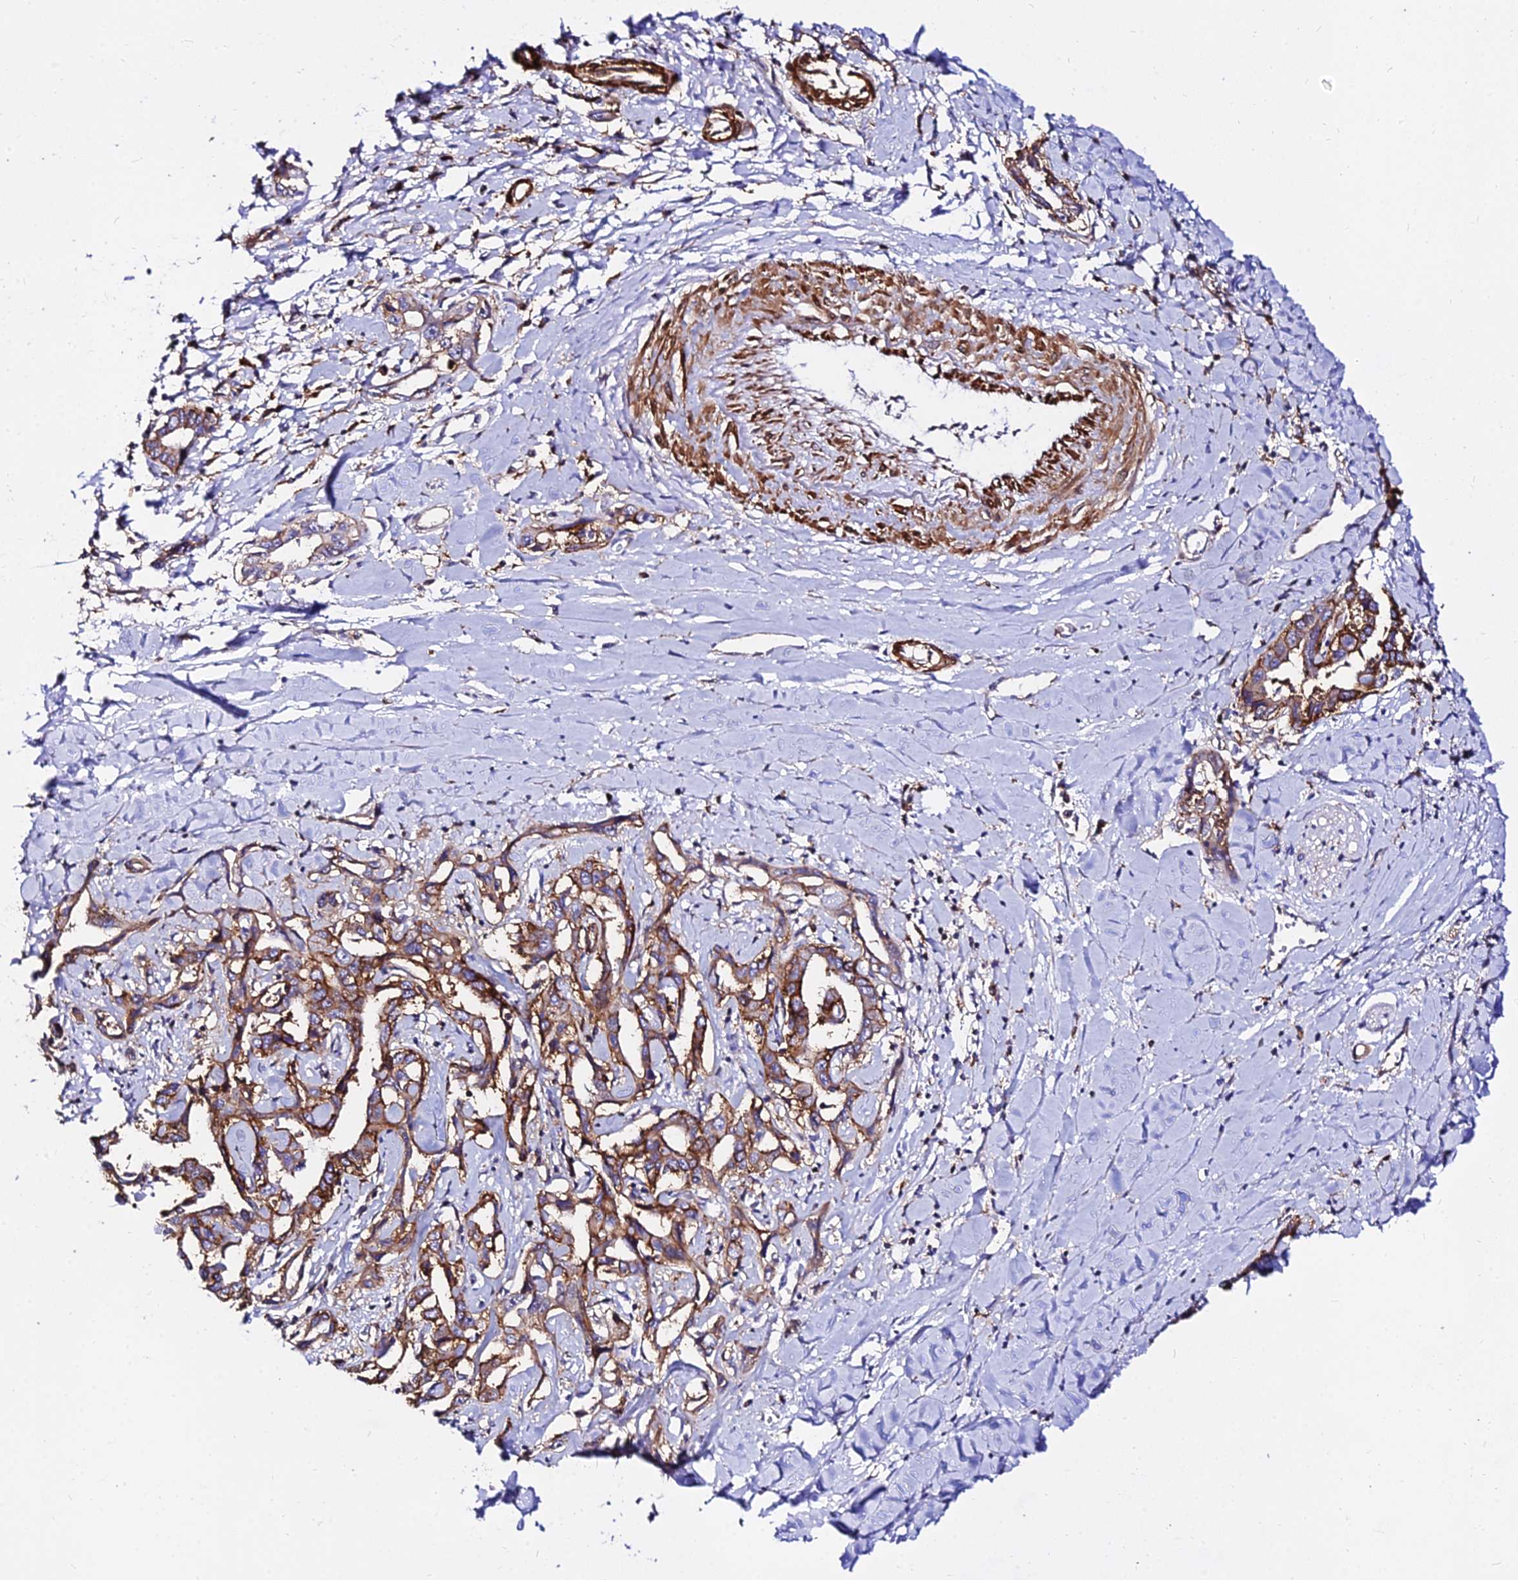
{"staining": {"intensity": "moderate", "quantity": ">75%", "location": "cytoplasmic/membranous"}, "tissue": "liver cancer", "cell_type": "Tumor cells", "image_type": "cancer", "snomed": [{"axis": "morphology", "description": "Cholangiocarcinoma"}, {"axis": "topography", "description": "Liver"}], "caption": "Protein expression analysis of human liver cancer (cholangiocarcinoma) reveals moderate cytoplasmic/membranous positivity in approximately >75% of tumor cells.", "gene": "CSRP1", "patient": {"sex": "male", "age": 59}}